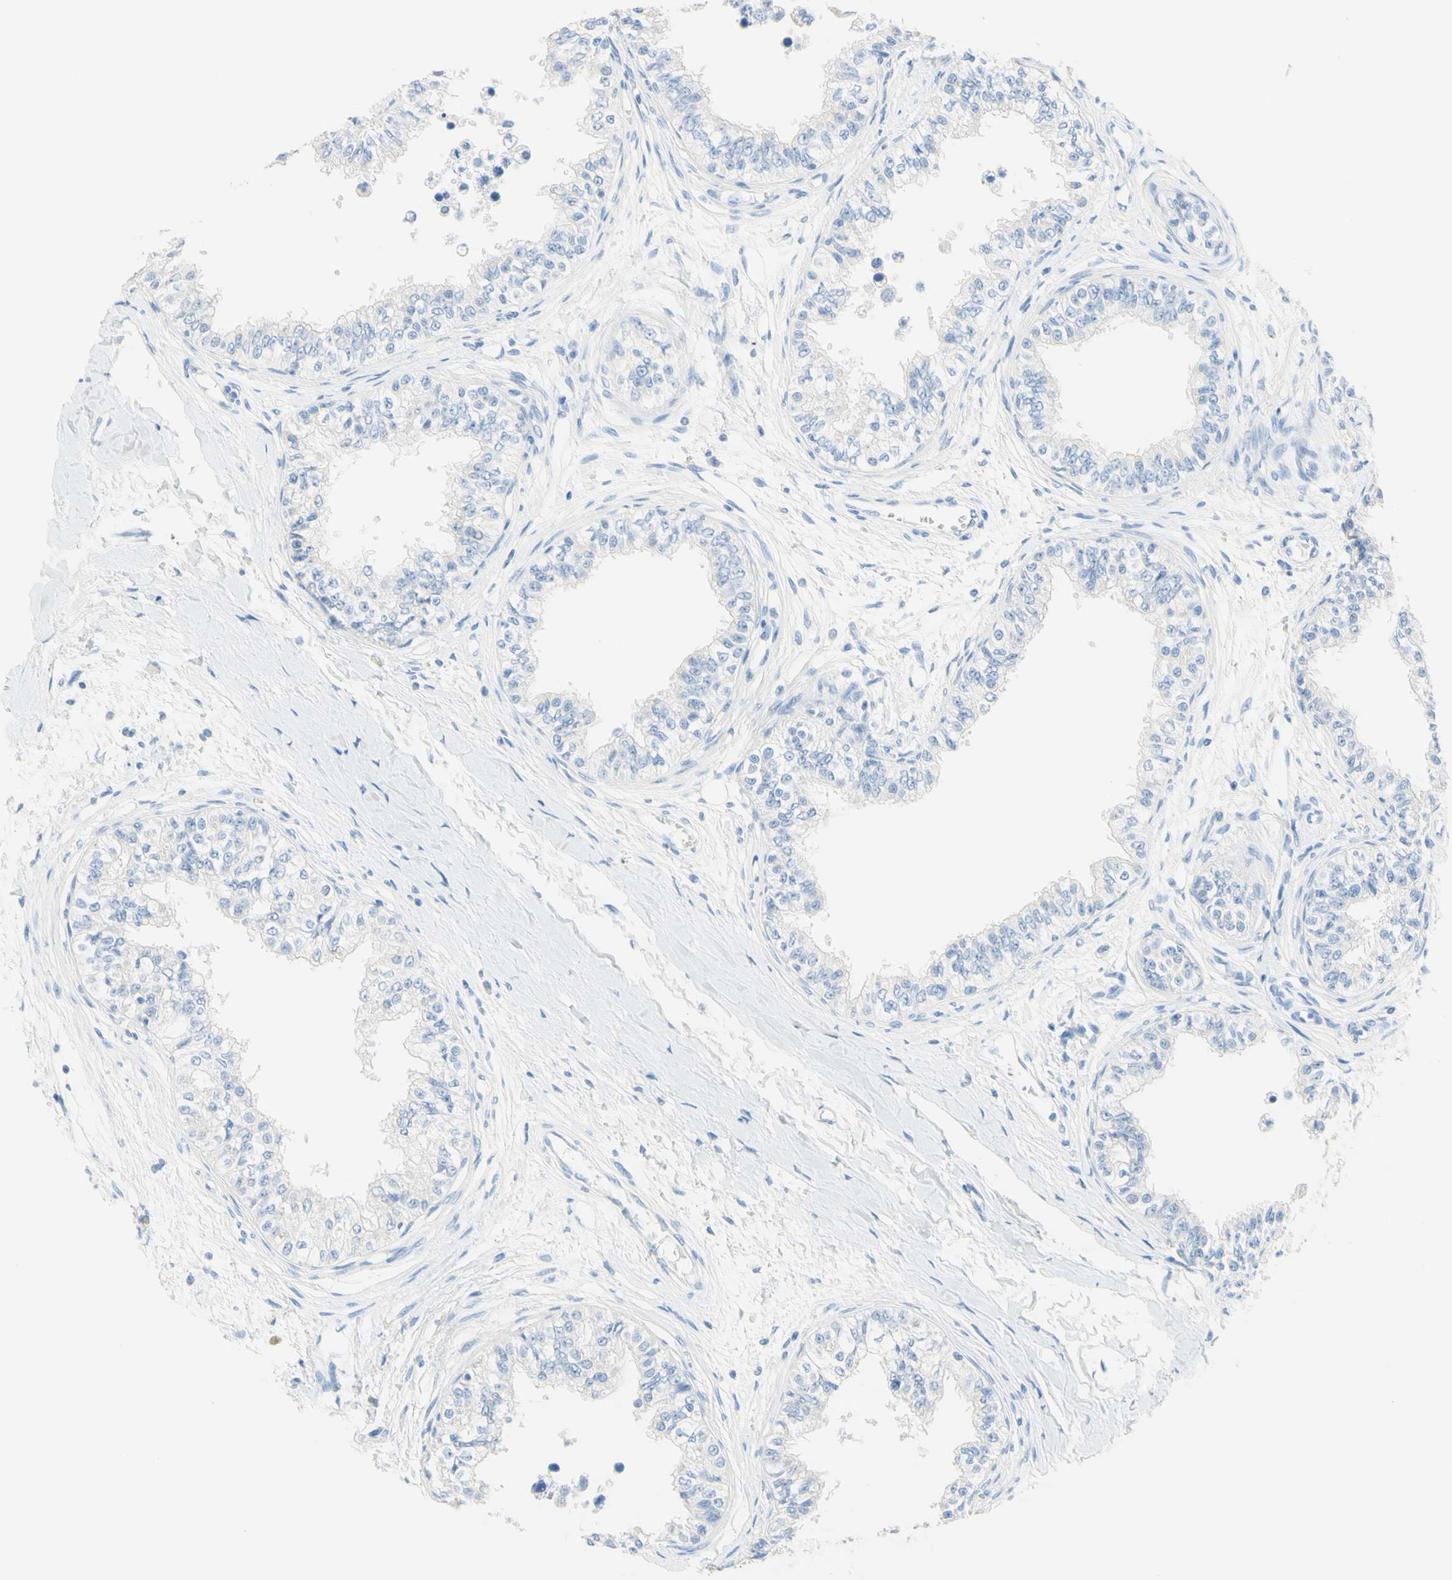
{"staining": {"intensity": "negative", "quantity": "none", "location": "none"}, "tissue": "epididymis", "cell_type": "Glandular cells", "image_type": "normal", "snomed": [{"axis": "morphology", "description": "Normal tissue, NOS"}, {"axis": "morphology", "description": "Adenocarcinoma, metastatic, NOS"}, {"axis": "topography", "description": "Testis"}, {"axis": "topography", "description": "Epididymis"}], "caption": "Epididymis stained for a protein using immunohistochemistry exhibits no expression glandular cells.", "gene": "IL6ST", "patient": {"sex": "male", "age": 26}}